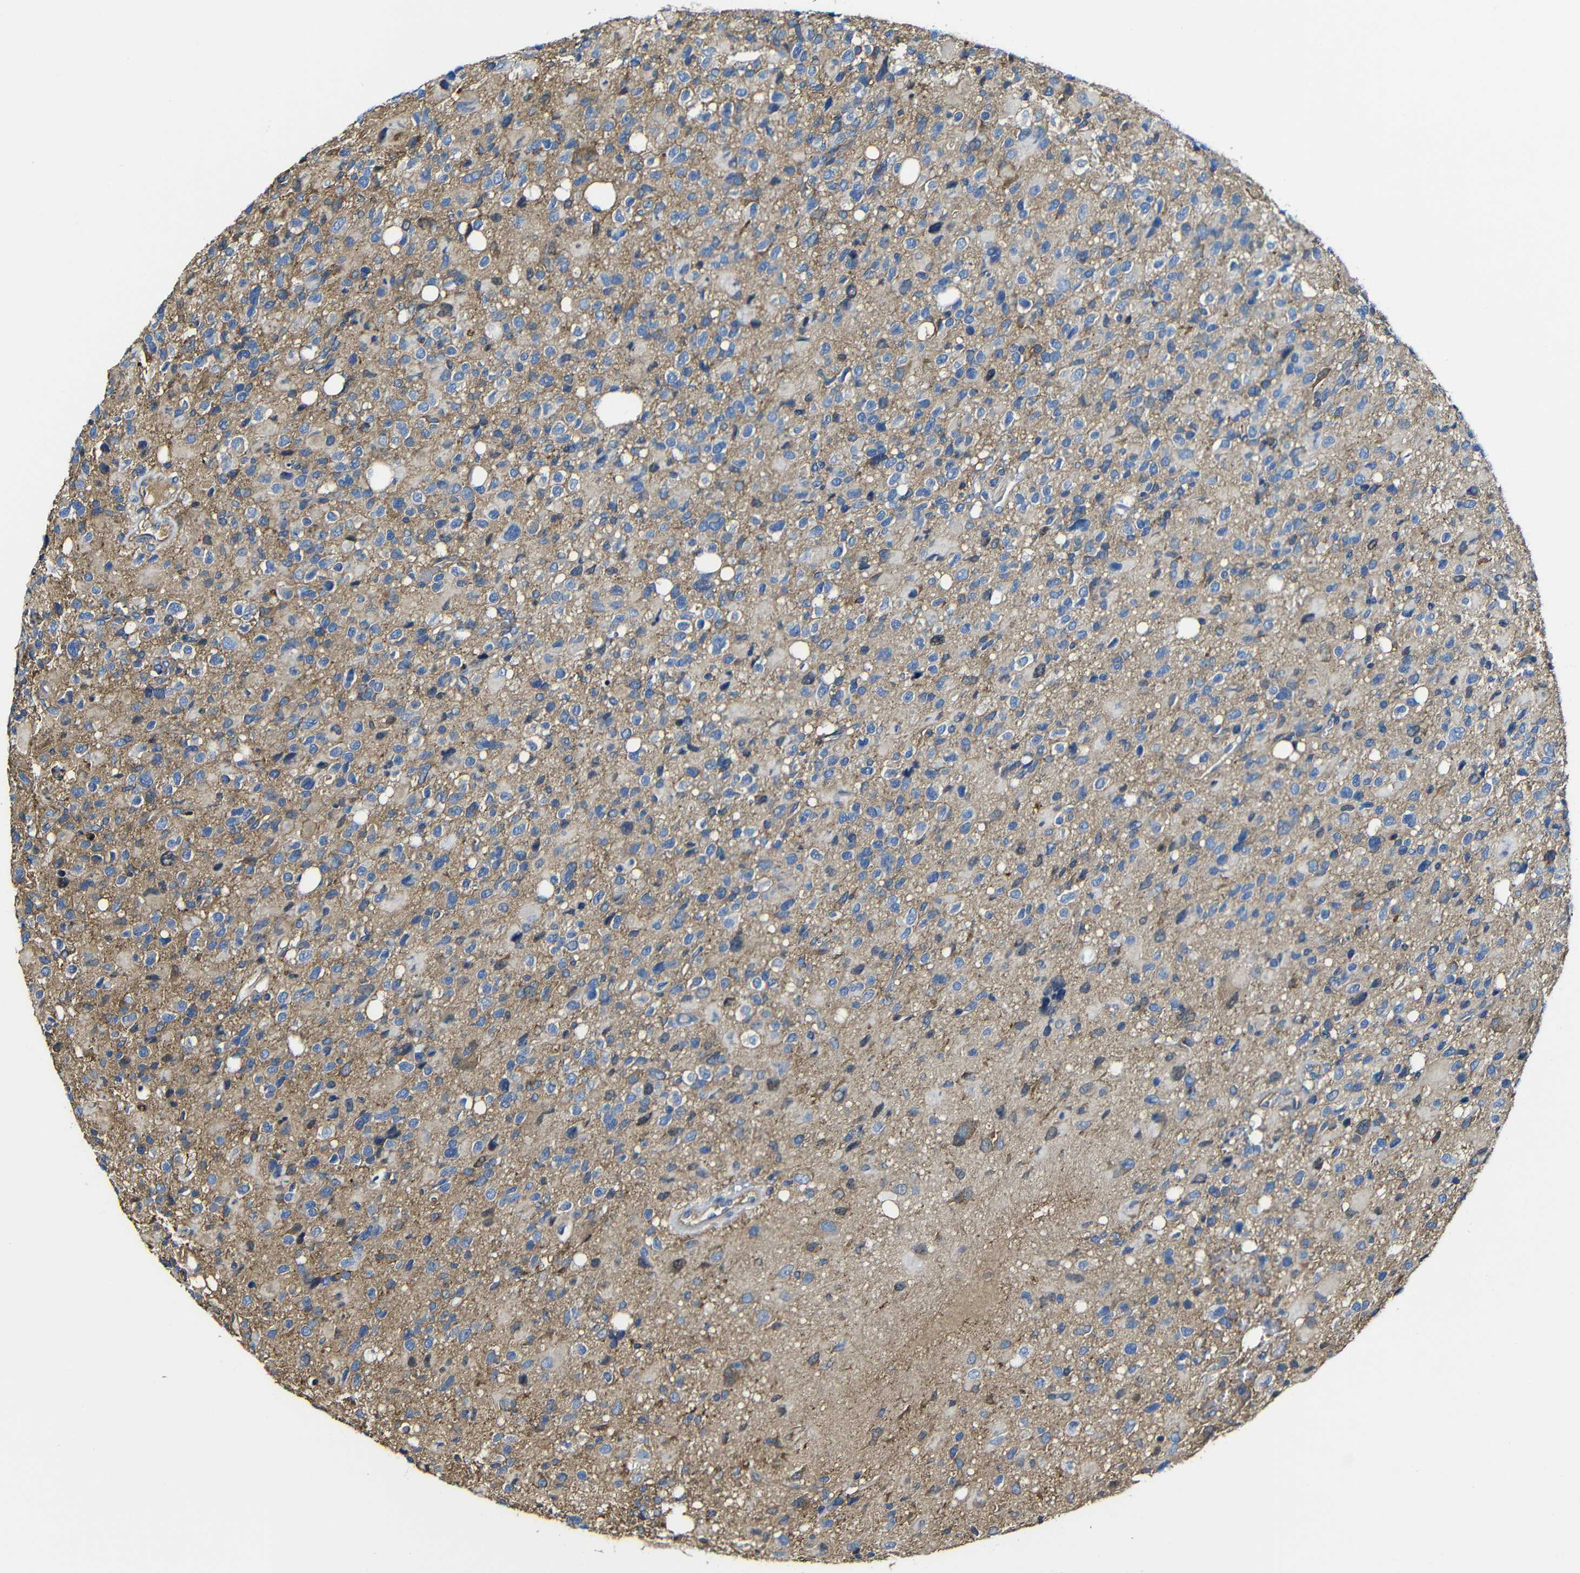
{"staining": {"intensity": "moderate", "quantity": ">75%", "location": "cytoplasmic/membranous"}, "tissue": "glioma", "cell_type": "Tumor cells", "image_type": "cancer", "snomed": [{"axis": "morphology", "description": "Glioma, malignant, High grade"}, {"axis": "topography", "description": "Brain"}], "caption": "IHC of human high-grade glioma (malignant) exhibits medium levels of moderate cytoplasmic/membranous staining in about >75% of tumor cells.", "gene": "MSN", "patient": {"sex": "male", "age": 48}}